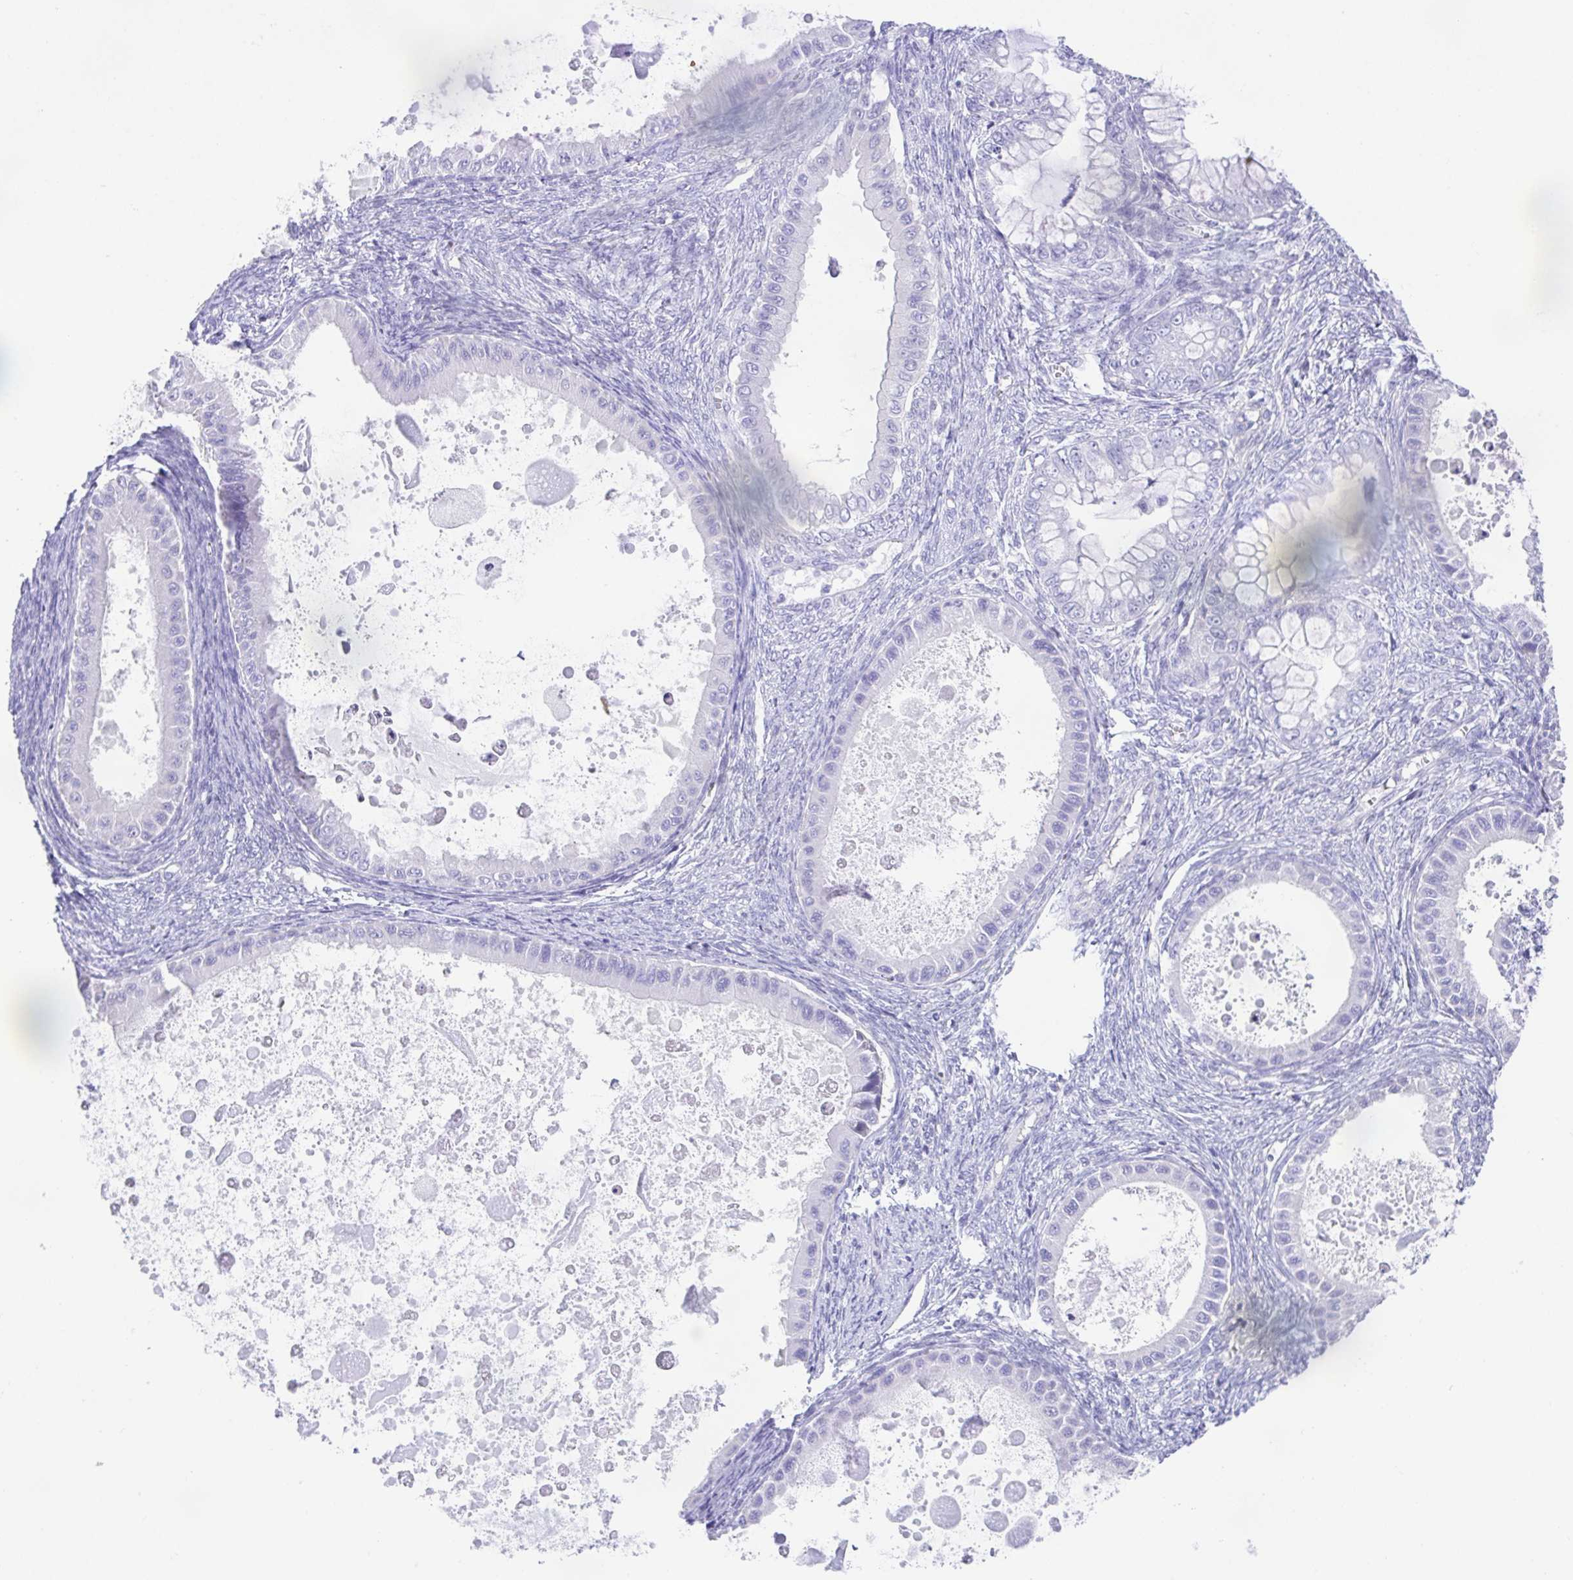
{"staining": {"intensity": "negative", "quantity": "none", "location": "none"}, "tissue": "ovarian cancer", "cell_type": "Tumor cells", "image_type": "cancer", "snomed": [{"axis": "morphology", "description": "Cystadenocarcinoma, mucinous, NOS"}, {"axis": "topography", "description": "Ovary"}], "caption": "The immunohistochemistry image has no significant positivity in tumor cells of mucinous cystadenocarcinoma (ovarian) tissue. The staining is performed using DAB (3,3'-diaminobenzidine) brown chromogen with nuclei counter-stained in using hematoxylin.", "gene": "LUZP4", "patient": {"sex": "female", "age": 64}}